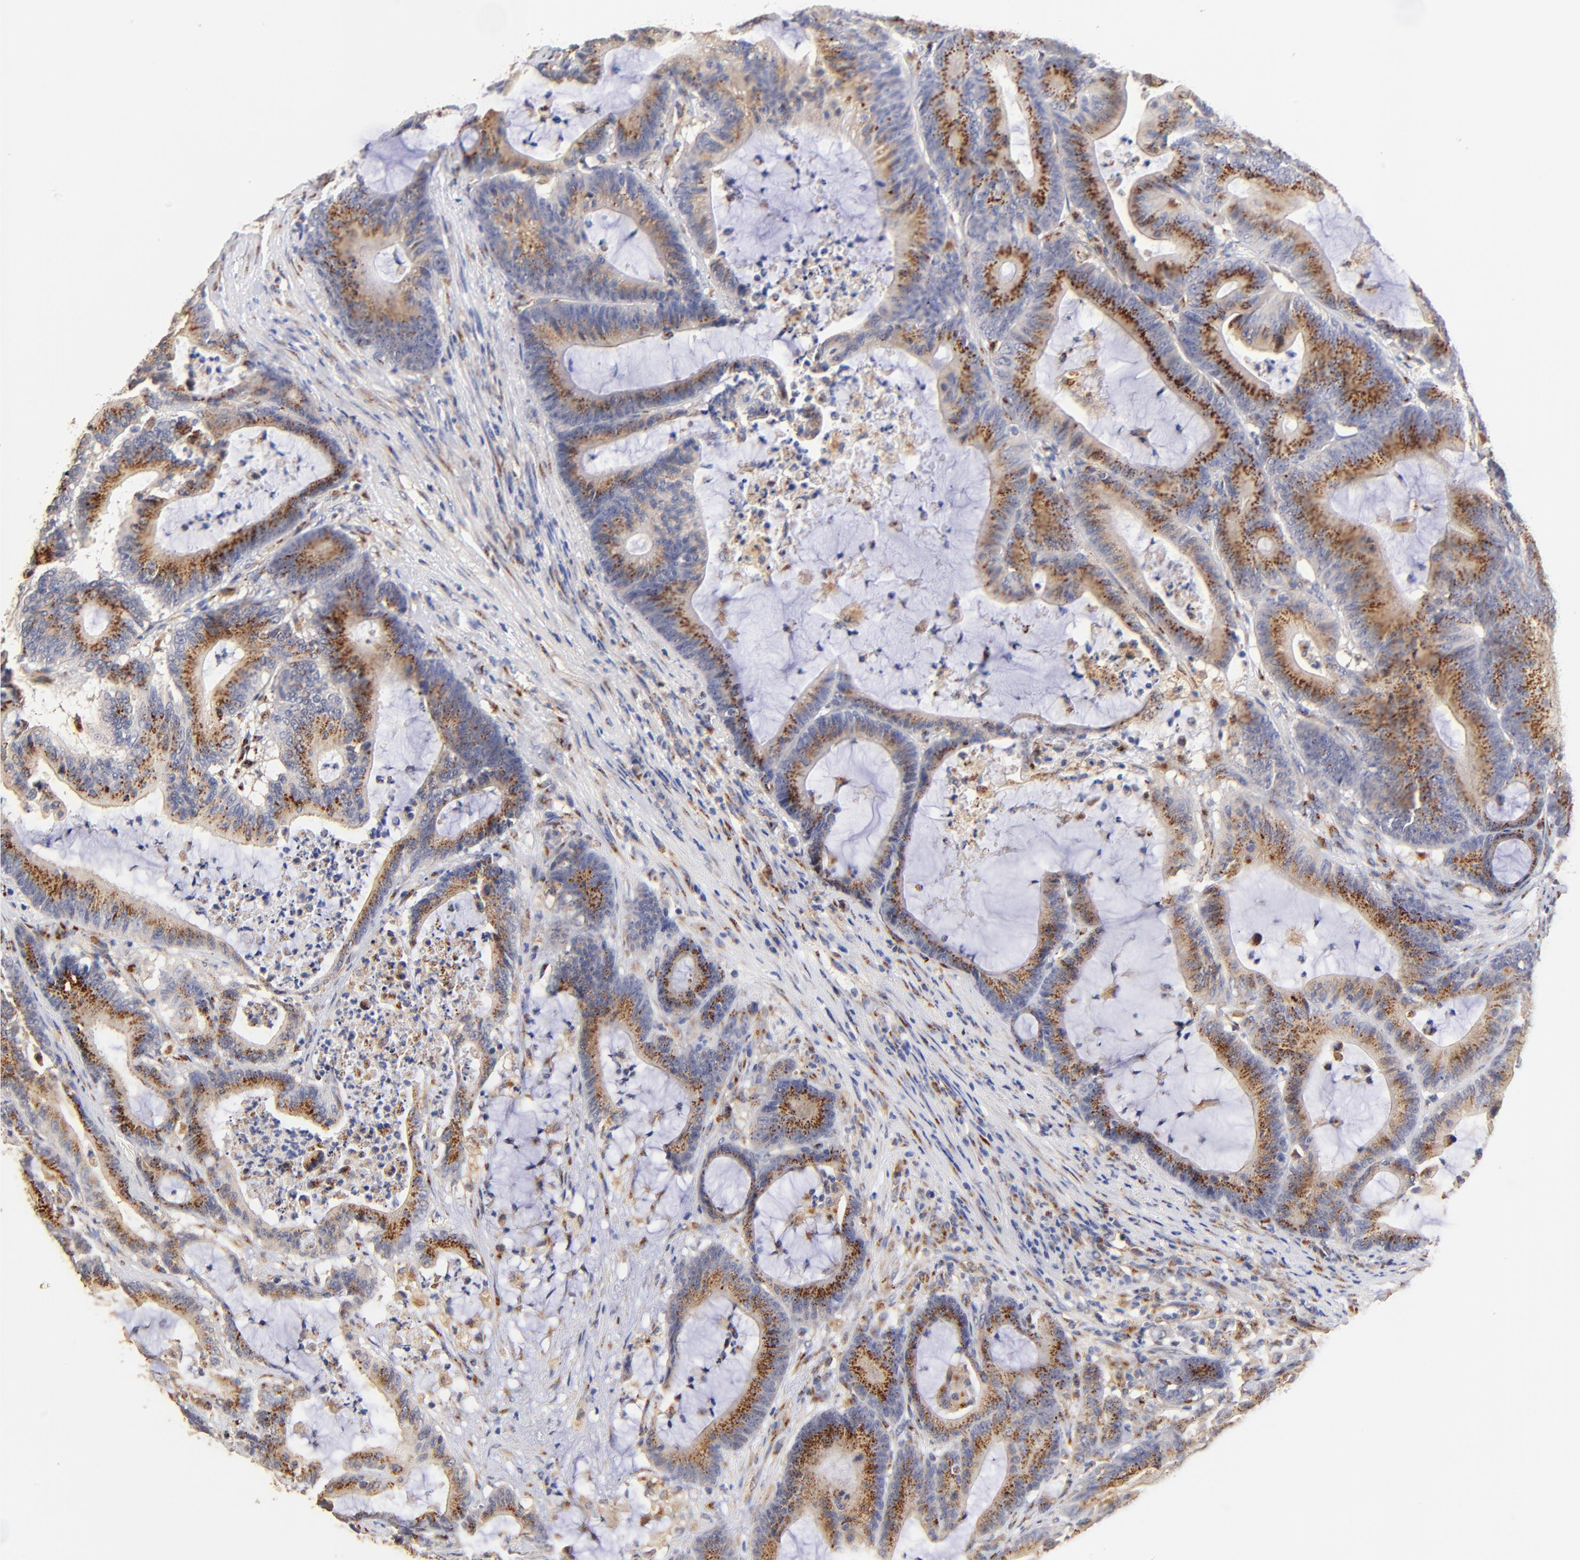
{"staining": {"intensity": "moderate", "quantity": ">75%", "location": "cytoplasmic/membranous"}, "tissue": "colorectal cancer", "cell_type": "Tumor cells", "image_type": "cancer", "snomed": [{"axis": "morphology", "description": "Adenocarcinoma, NOS"}, {"axis": "topography", "description": "Colon"}], "caption": "Immunohistochemical staining of human colorectal adenocarcinoma shows medium levels of moderate cytoplasmic/membranous expression in about >75% of tumor cells.", "gene": "FMNL3", "patient": {"sex": "female", "age": 84}}